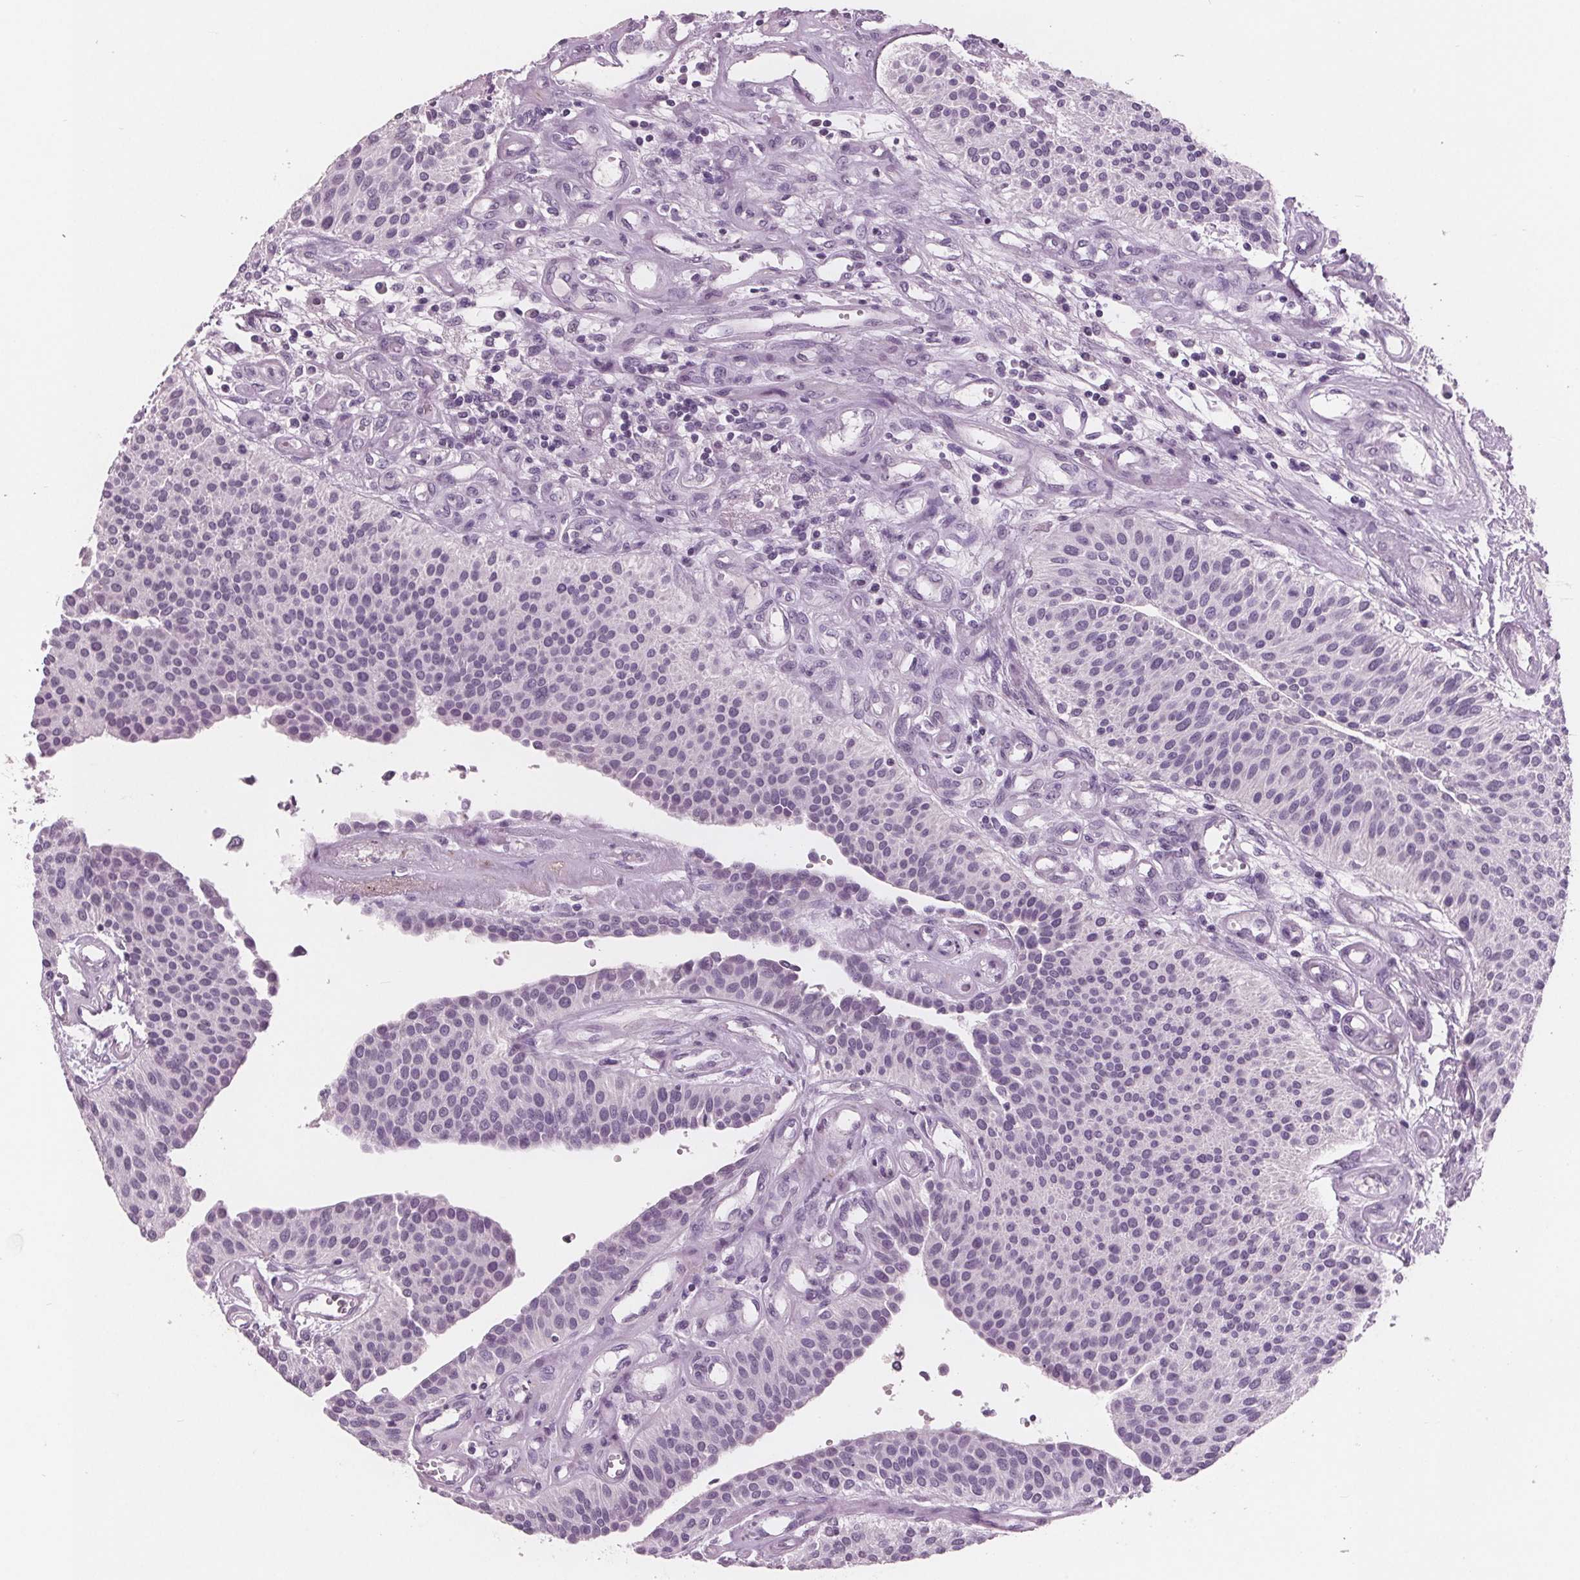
{"staining": {"intensity": "negative", "quantity": "none", "location": "none"}, "tissue": "urothelial cancer", "cell_type": "Tumor cells", "image_type": "cancer", "snomed": [{"axis": "morphology", "description": "Urothelial carcinoma, NOS"}, {"axis": "topography", "description": "Urinary bladder"}], "caption": "IHC histopathology image of human transitional cell carcinoma stained for a protein (brown), which displays no expression in tumor cells.", "gene": "AMBP", "patient": {"sex": "male", "age": 55}}